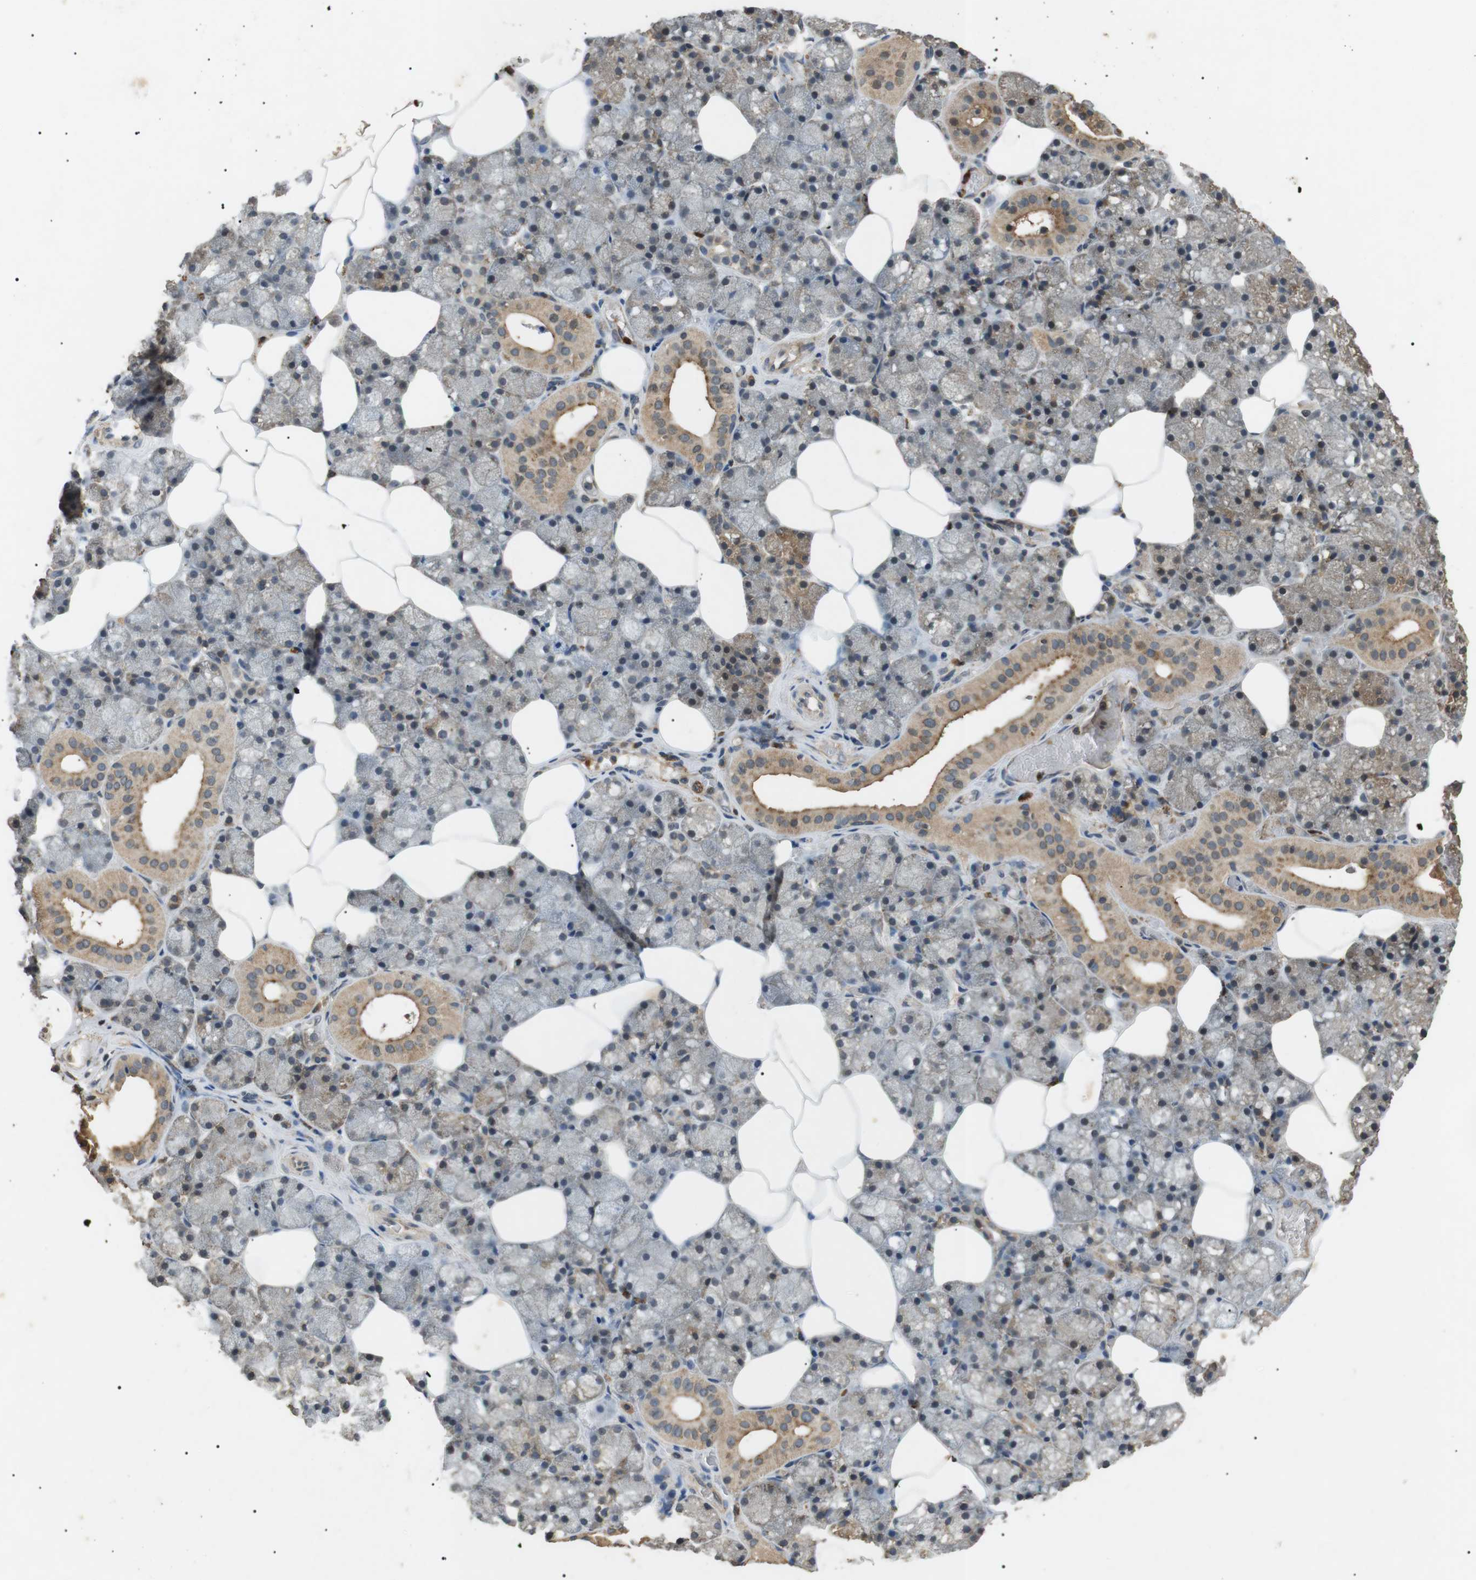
{"staining": {"intensity": "moderate", "quantity": "25%-75%", "location": "cytoplasmic/membranous"}, "tissue": "salivary gland", "cell_type": "Glandular cells", "image_type": "normal", "snomed": [{"axis": "morphology", "description": "Normal tissue, NOS"}, {"axis": "topography", "description": "Salivary gland"}], "caption": "Glandular cells show medium levels of moderate cytoplasmic/membranous expression in approximately 25%-75% of cells in benign salivary gland. The staining is performed using DAB brown chromogen to label protein expression. The nuclei are counter-stained blue using hematoxylin.", "gene": "TBC1D15", "patient": {"sex": "male", "age": 62}}